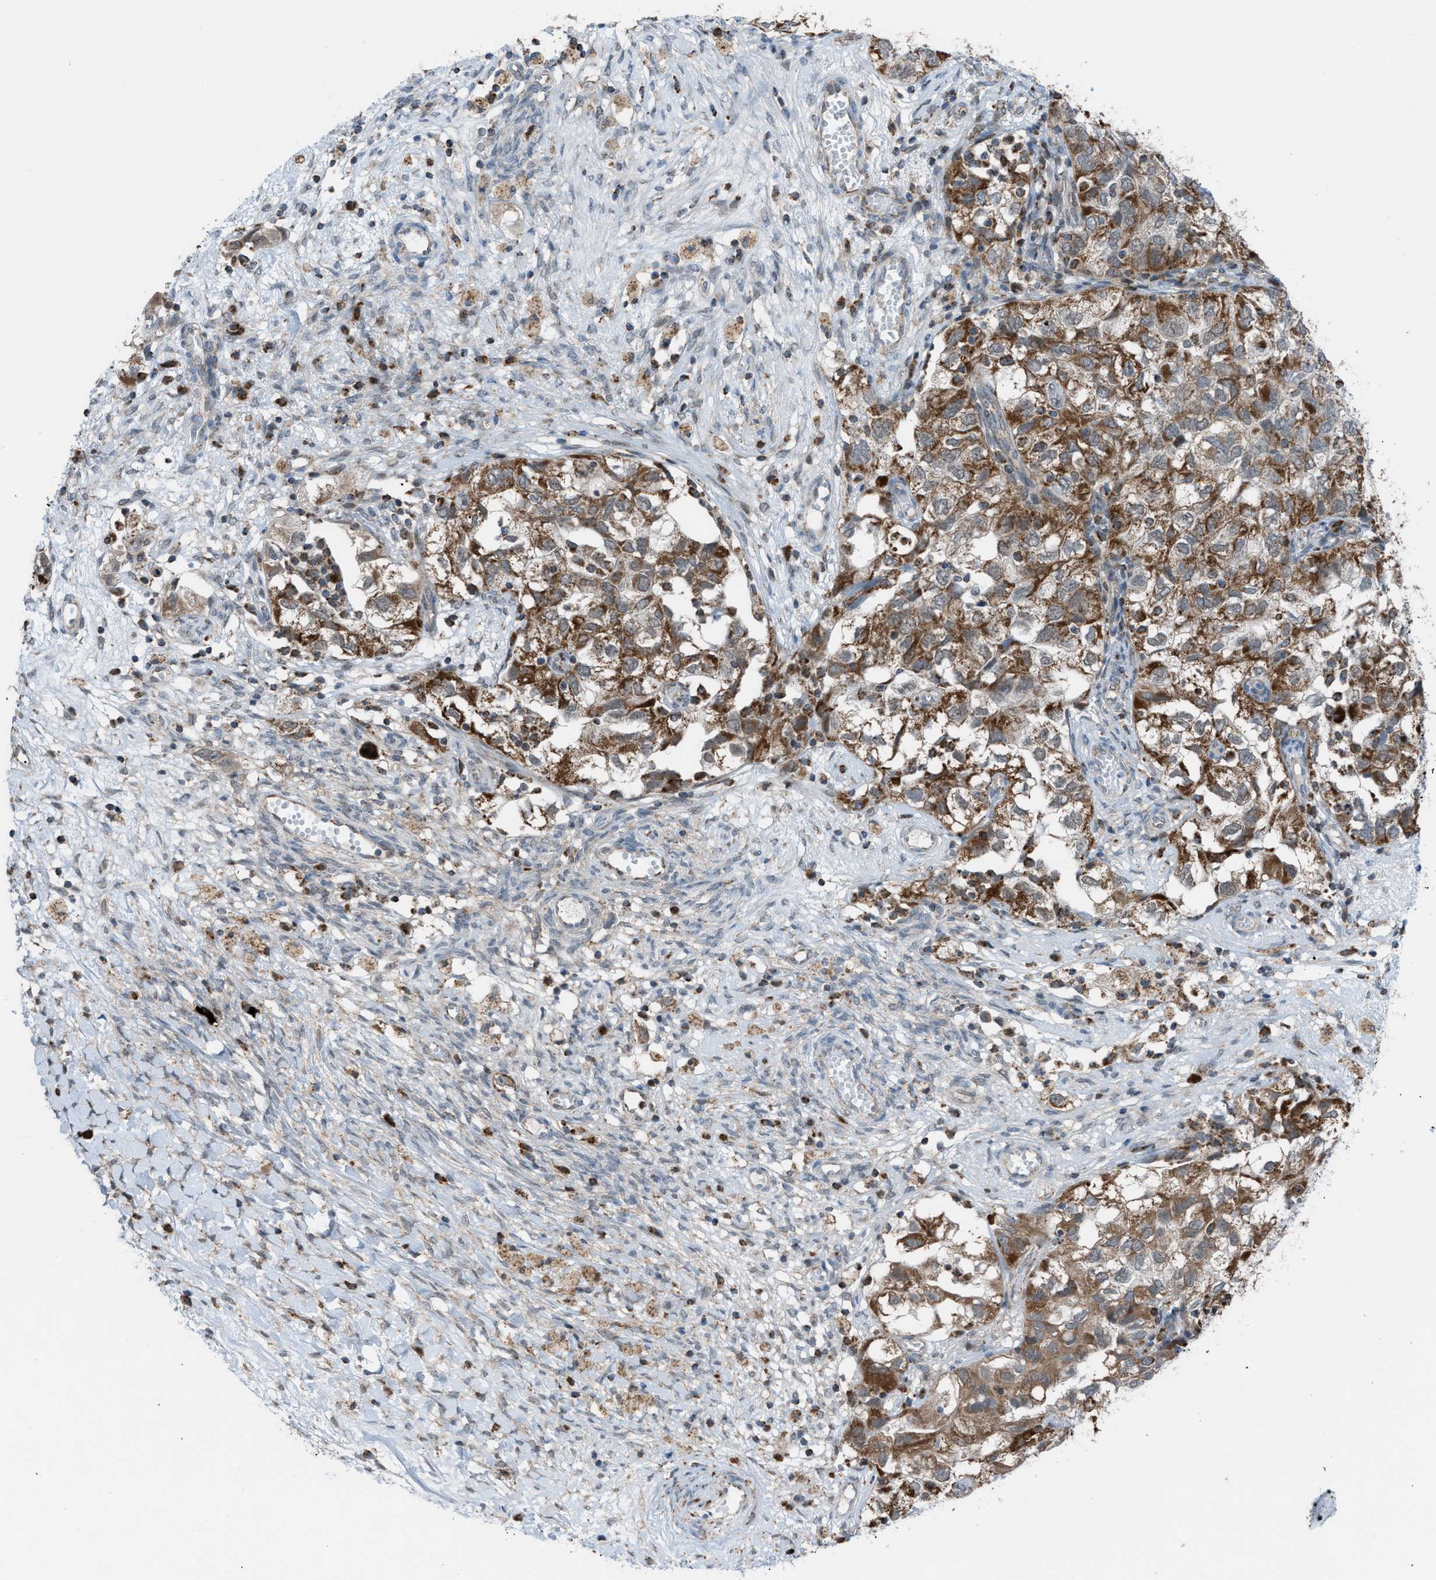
{"staining": {"intensity": "moderate", "quantity": ">75%", "location": "cytoplasmic/membranous"}, "tissue": "ovarian cancer", "cell_type": "Tumor cells", "image_type": "cancer", "snomed": [{"axis": "morphology", "description": "Carcinoma, NOS"}, {"axis": "morphology", "description": "Cystadenocarcinoma, serous, NOS"}, {"axis": "topography", "description": "Ovary"}], "caption": "An immunohistochemistry histopathology image of tumor tissue is shown. Protein staining in brown highlights moderate cytoplasmic/membranous positivity in ovarian serous cystadenocarcinoma within tumor cells.", "gene": "SRM", "patient": {"sex": "female", "age": 69}}